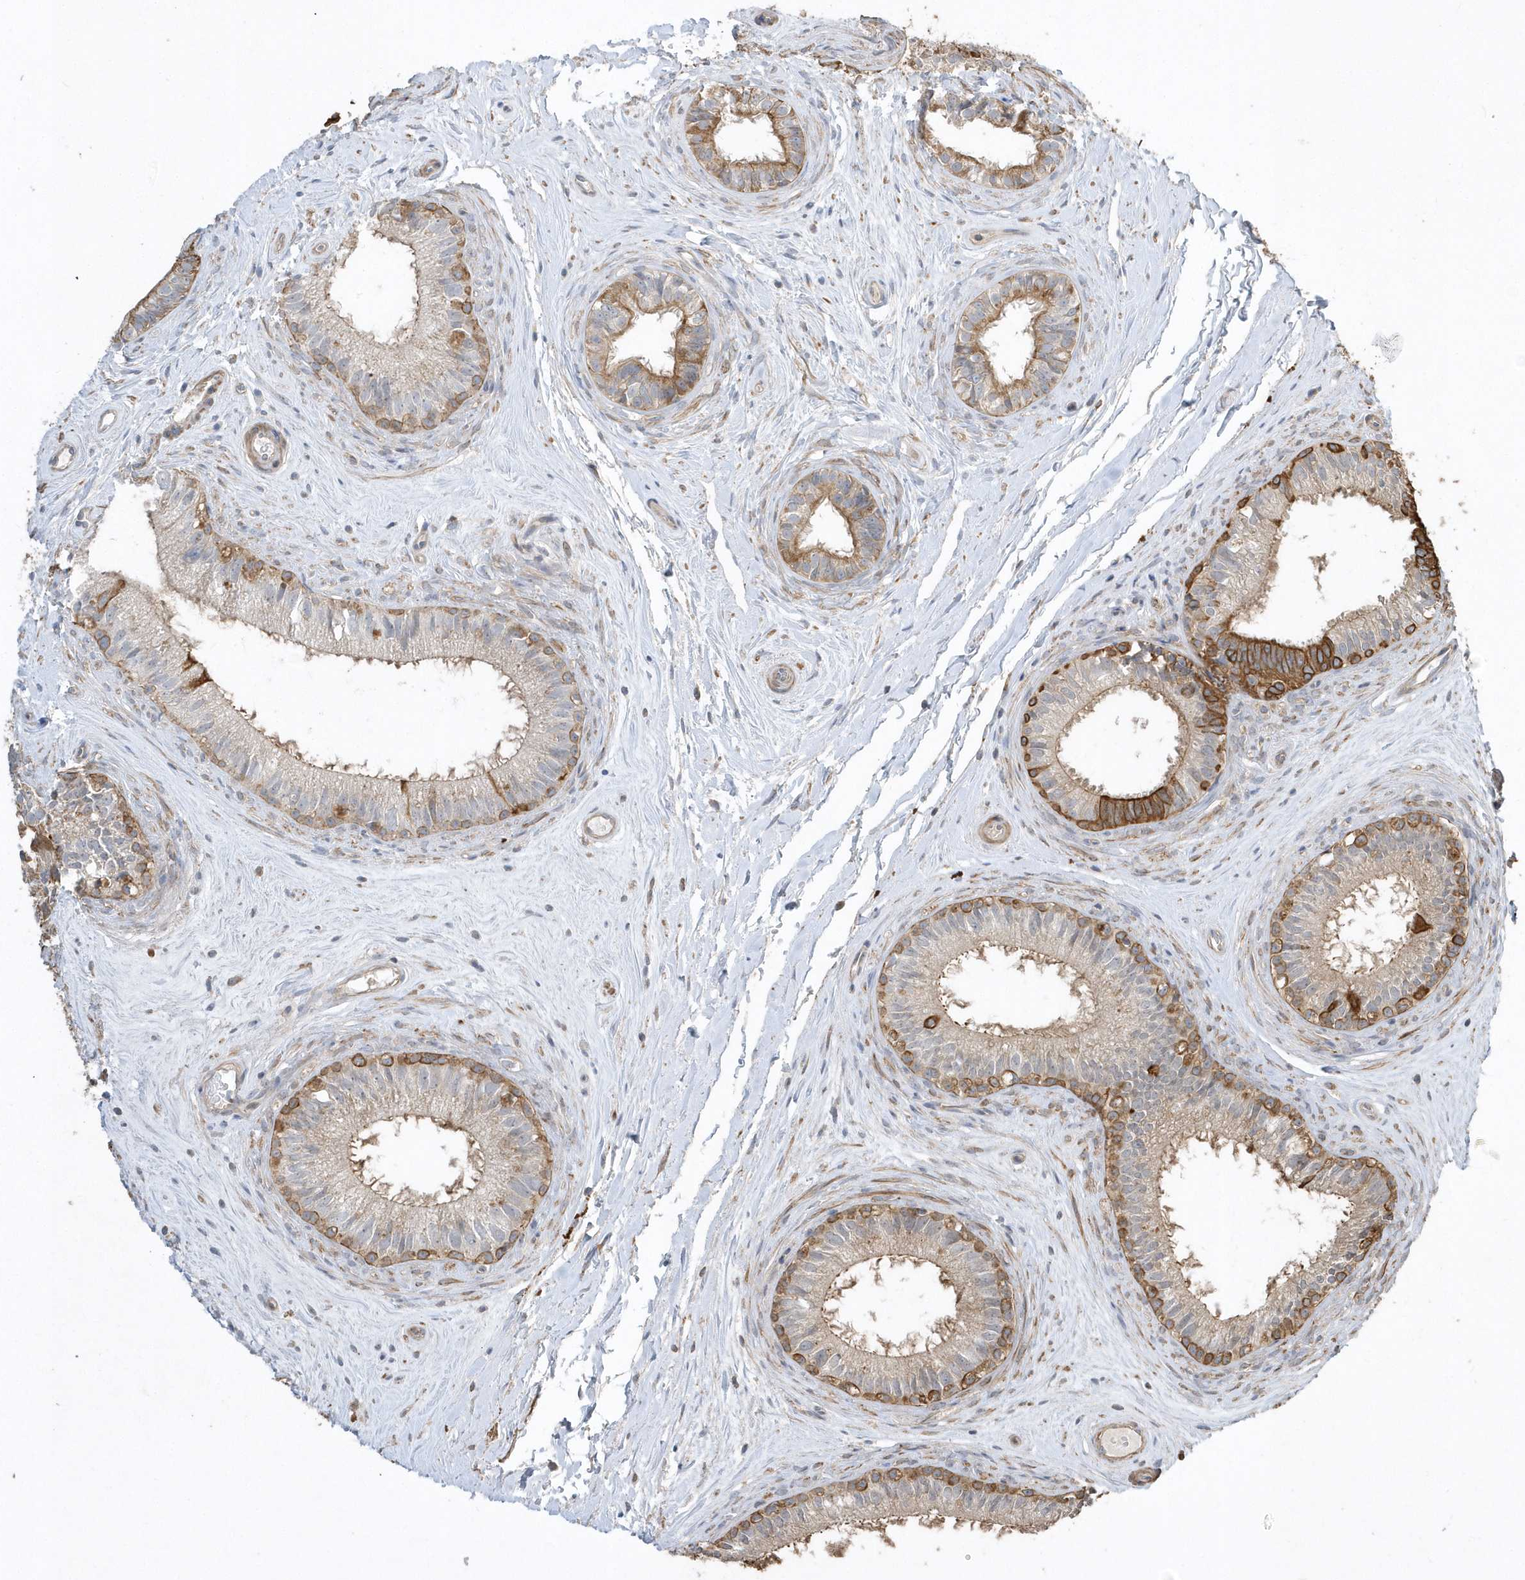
{"staining": {"intensity": "moderate", "quantity": "25%-75%", "location": "cytoplasmic/membranous"}, "tissue": "epididymis", "cell_type": "Glandular cells", "image_type": "normal", "snomed": [{"axis": "morphology", "description": "Normal tissue, NOS"}, {"axis": "topography", "description": "Epididymis"}], "caption": "Moderate cytoplasmic/membranous staining for a protein is appreciated in approximately 25%-75% of glandular cells of normal epididymis using IHC.", "gene": "SENP8", "patient": {"sex": "male", "age": 71}}